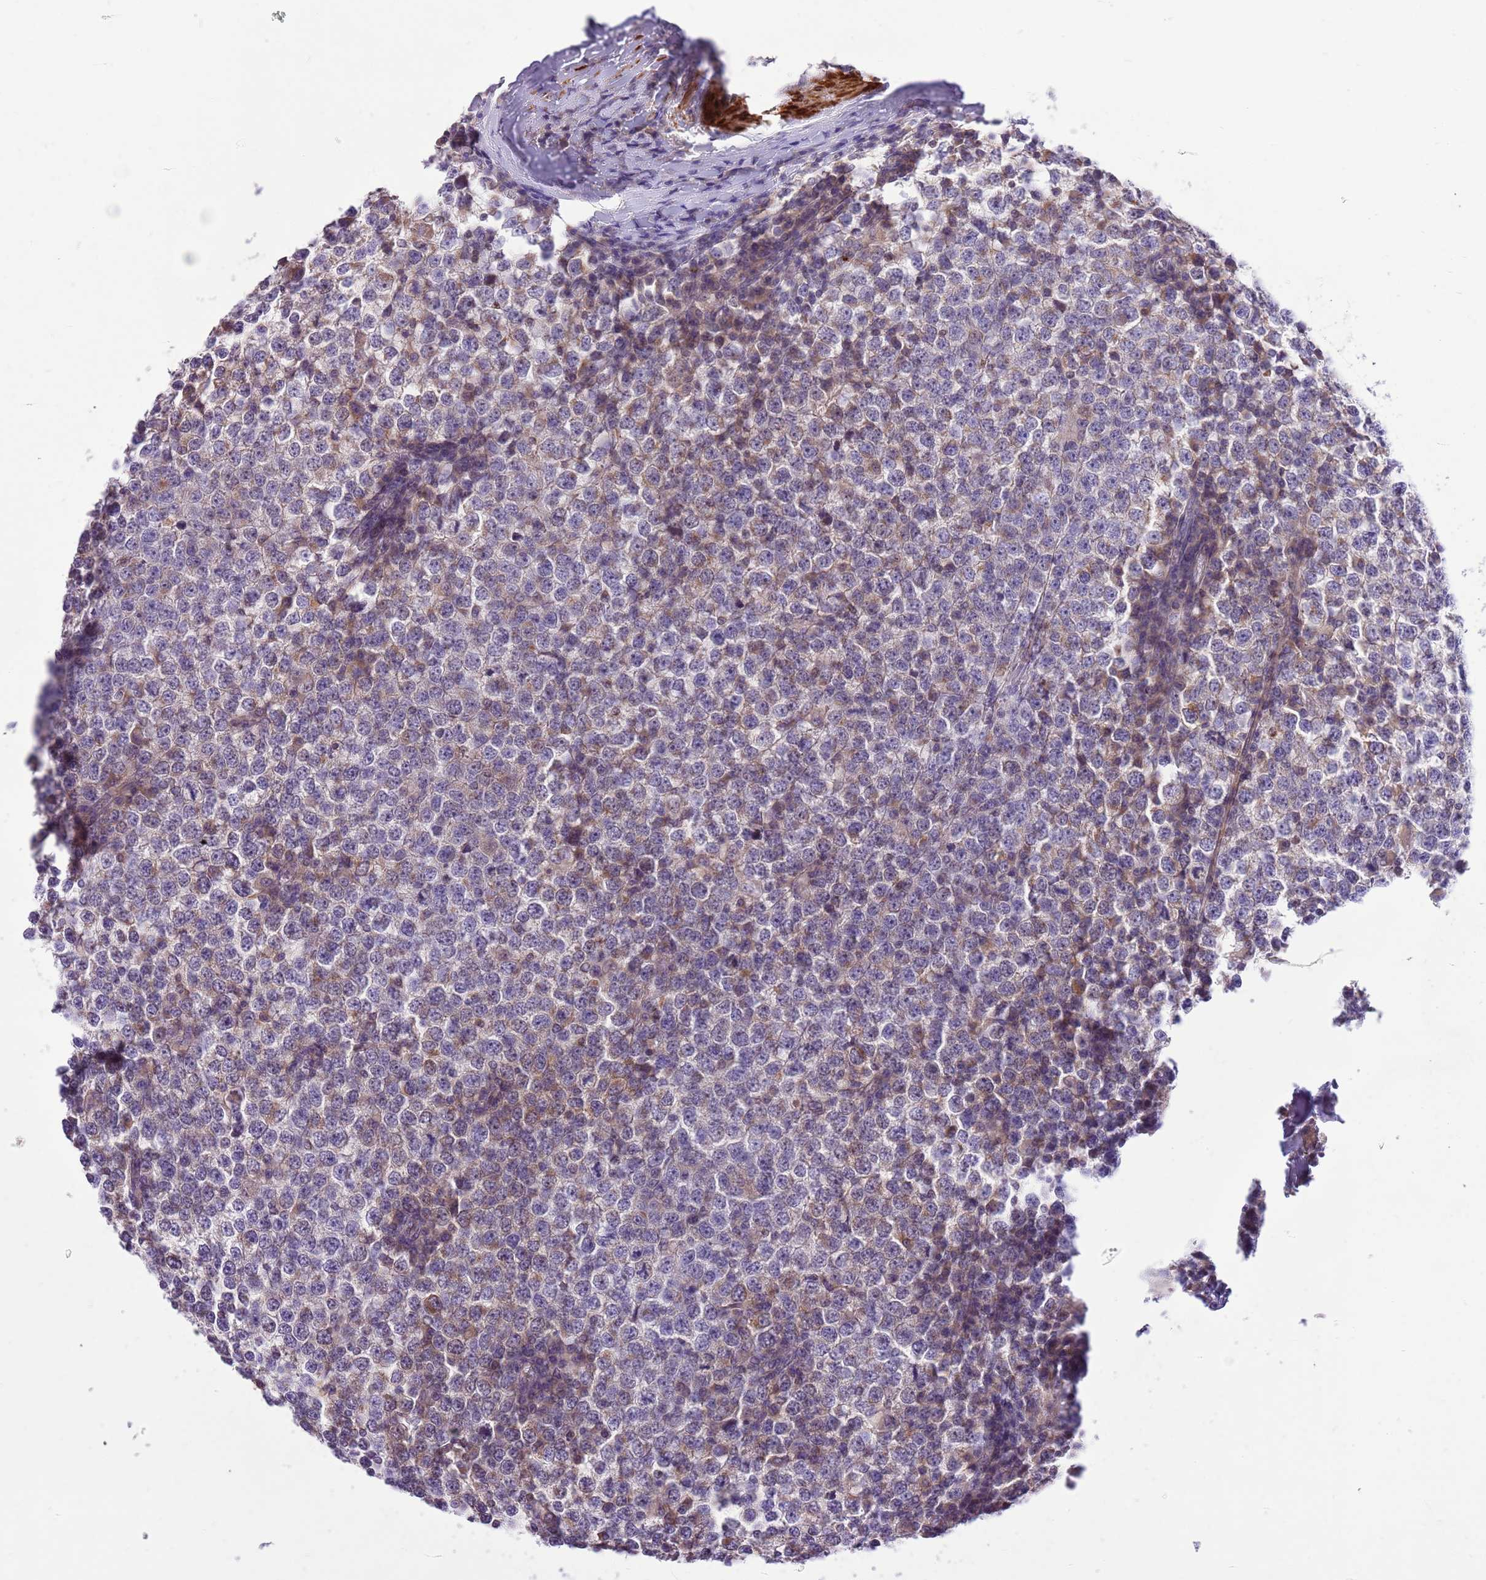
{"staining": {"intensity": "weak", "quantity": "<25%", "location": "cytoplasmic/membranous"}, "tissue": "testis cancer", "cell_type": "Tumor cells", "image_type": "cancer", "snomed": [{"axis": "morphology", "description": "Seminoma, NOS"}, {"axis": "topography", "description": "Testis"}], "caption": "Tumor cells are negative for brown protein staining in testis seminoma.", "gene": "GLCE", "patient": {"sex": "male", "age": 65}}